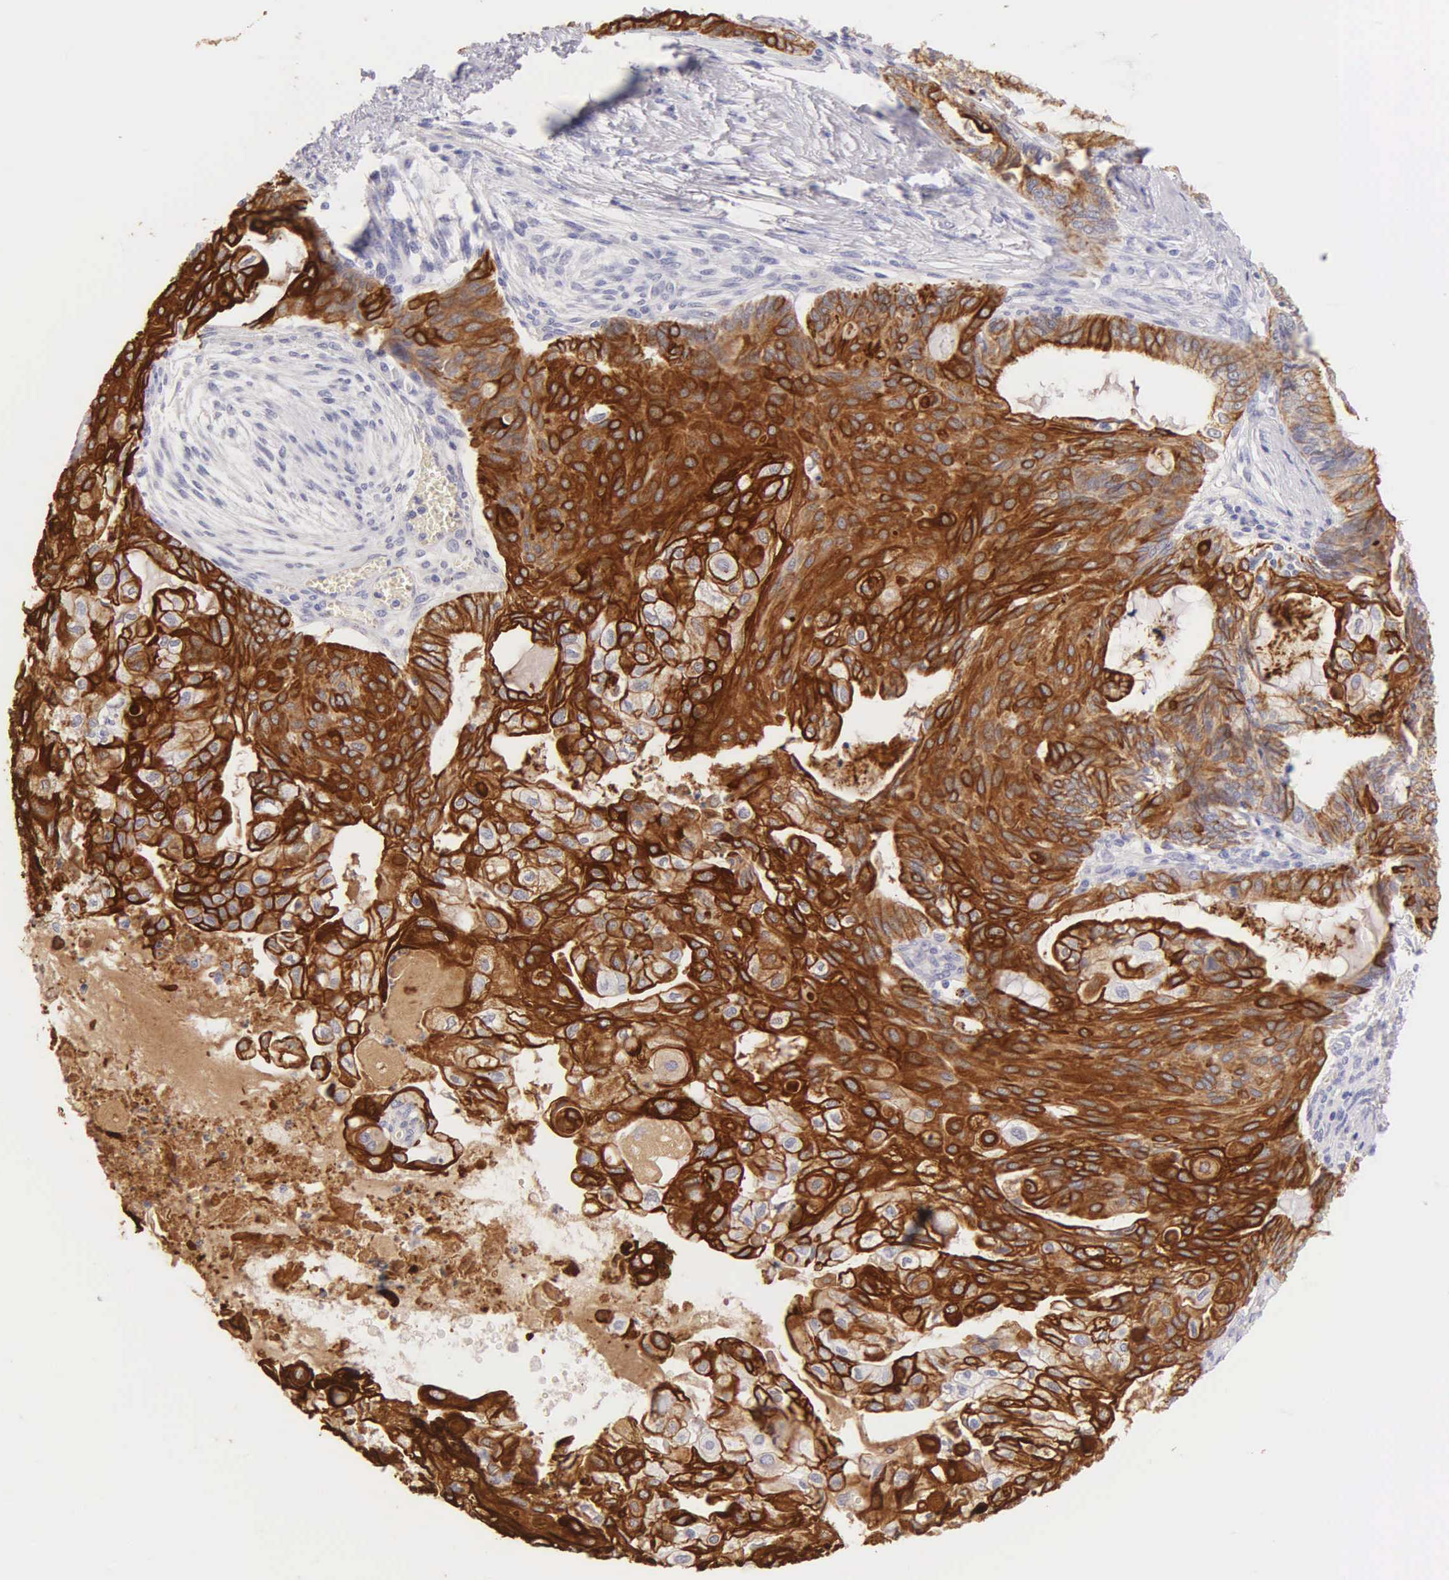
{"staining": {"intensity": "strong", "quantity": ">75%", "location": "cytoplasmic/membranous"}, "tissue": "endometrial cancer", "cell_type": "Tumor cells", "image_type": "cancer", "snomed": [{"axis": "morphology", "description": "Adenocarcinoma, NOS"}, {"axis": "topography", "description": "Endometrium"}], "caption": "A photomicrograph of endometrial adenocarcinoma stained for a protein displays strong cytoplasmic/membranous brown staining in tumor cells. Nuclei are stained in blue.", "gene": "KRT17", "patient": {"sex": "female", "age": 79}}